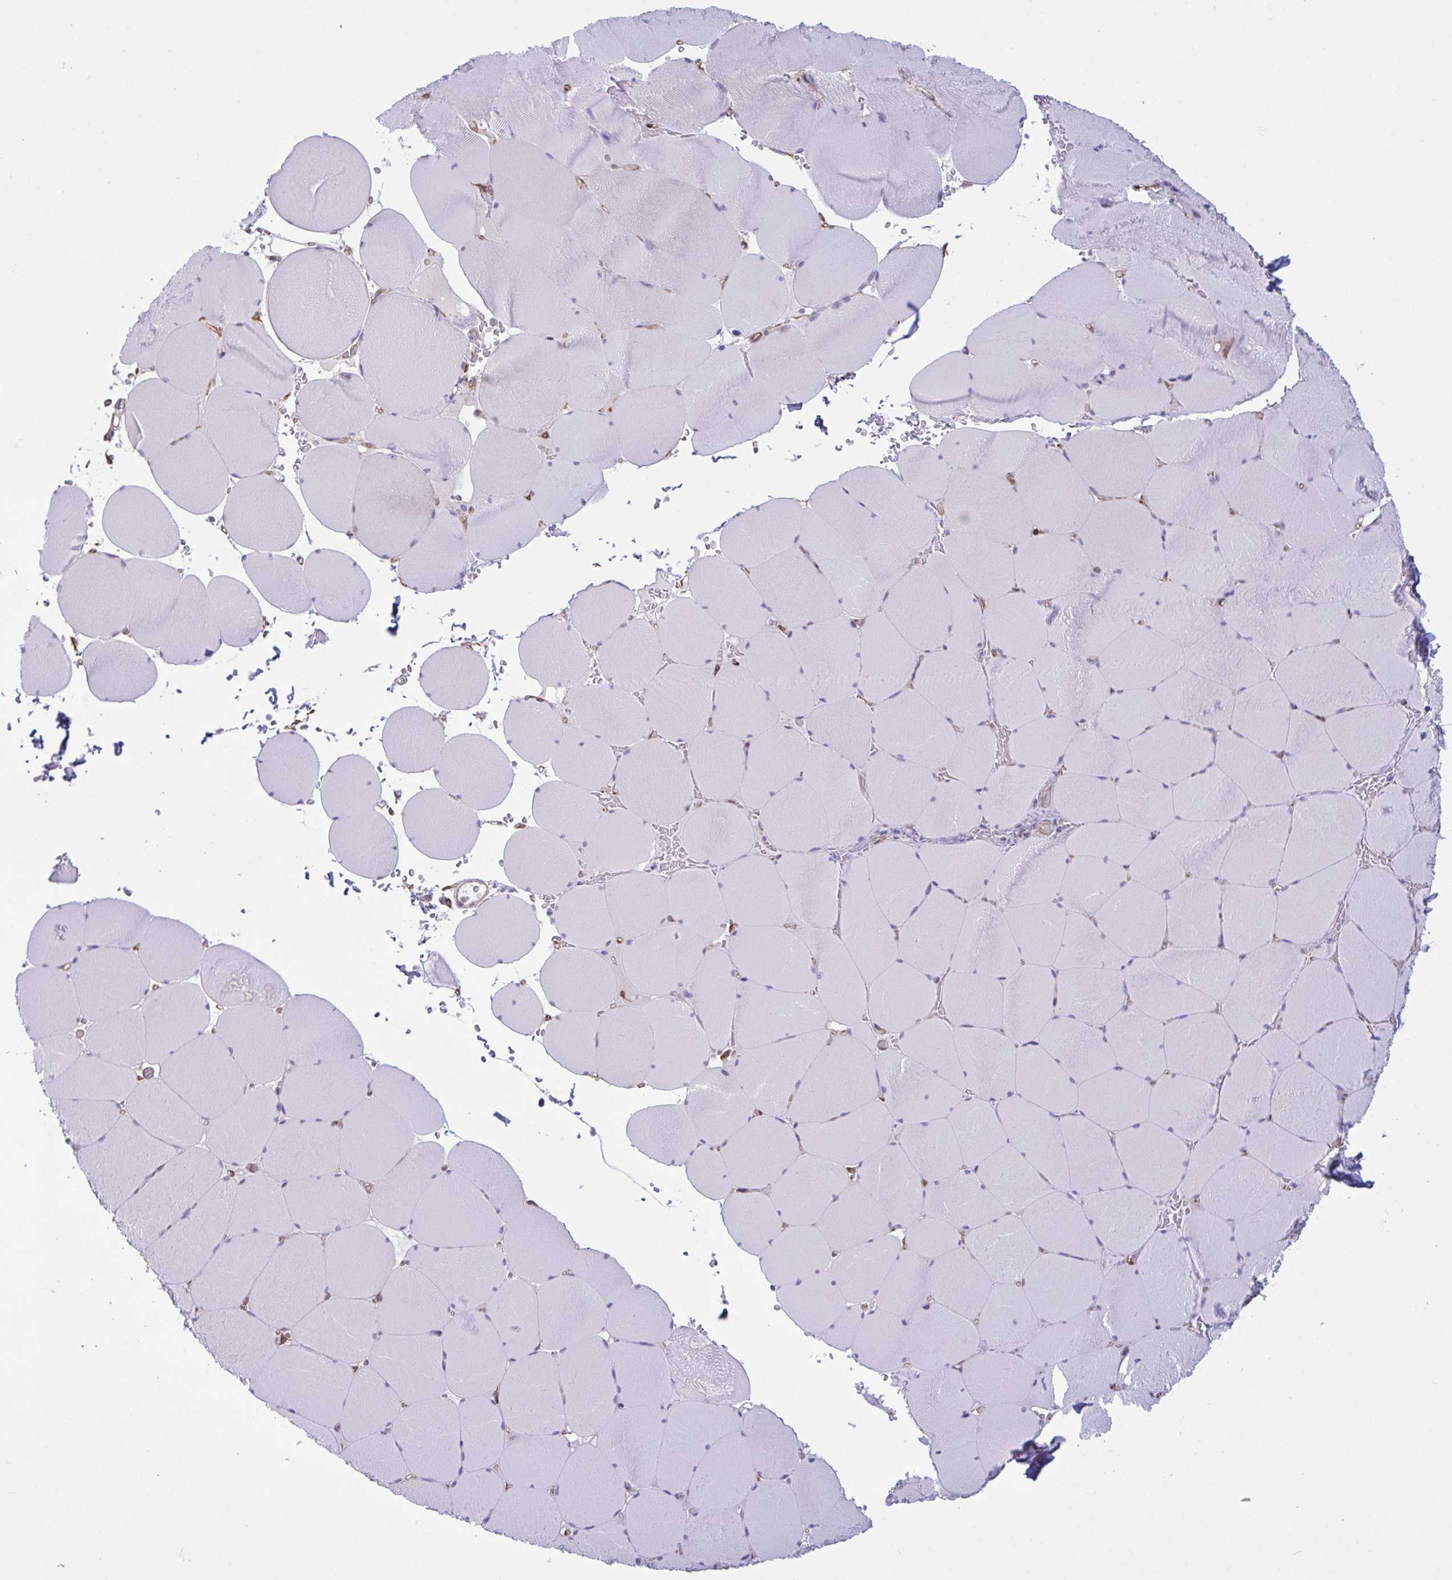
{"staining": {"intensity": "negative", "quantity": "none", "location": "none"}, "tissue": "skeletal muscle", "cell_type": "Myocytes", "image_type": "normal", "snomed": [{"axis": "morphology", "description": "Normal tissue, NOS"}, {"axis": "topography", "description": "Skeletal muscle"}, {"axis": "topography", "description": "Head-Neck"}], "caption": "Immunohistochemistry histopathology image of unremarkable skeletal muscle stained for a protein (brown), which displays no staining in myocytes.", "gene": "PRRT4", "patient": {"sex": "male", "age": 66}}